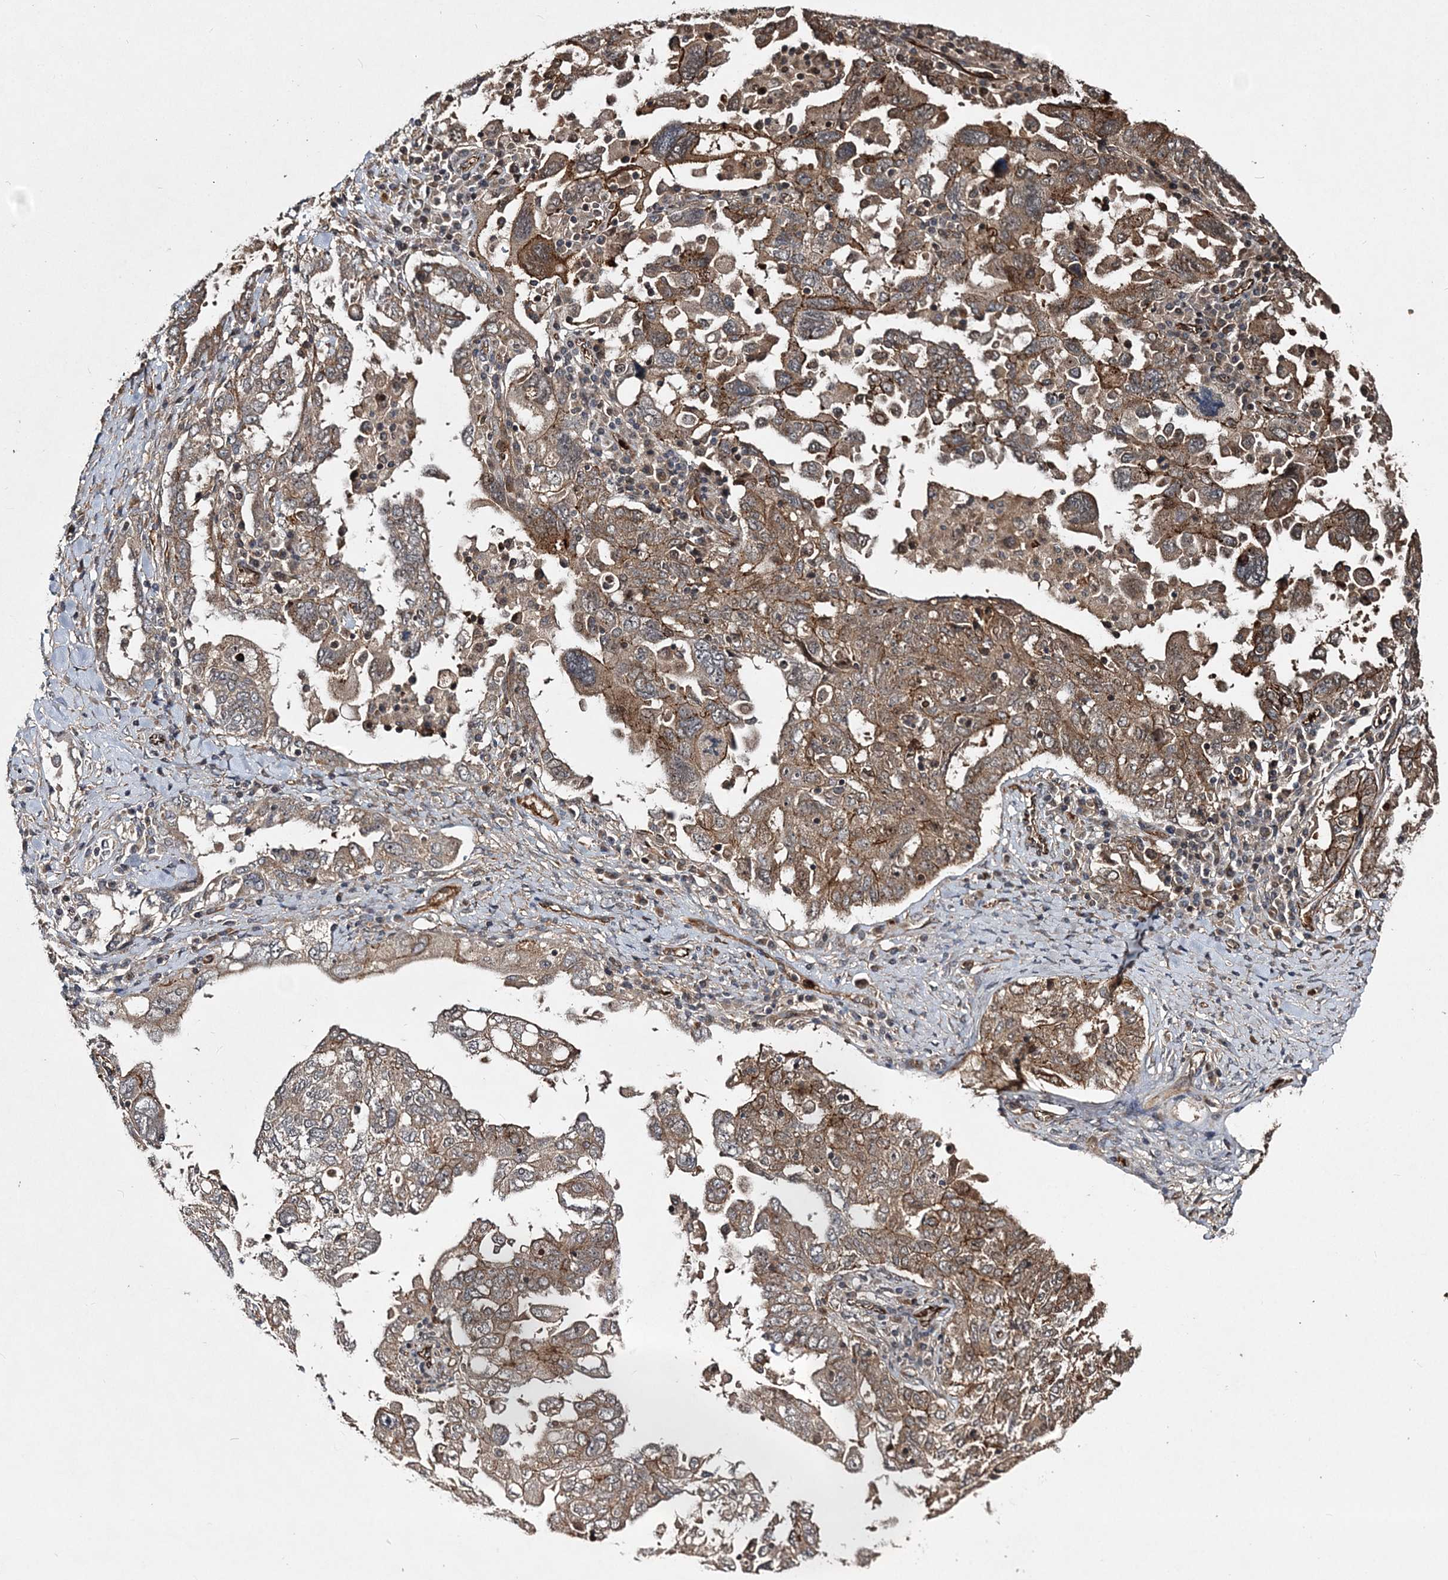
{"staining": {"intensity": "moderate", "quantity": ">75%", "location": "cytoplasmic/membranous"}, "tissue": "ovarian cancer", "cell_type": "Tumor cells", "image_type": "cancer", "snomed": [{"axis": "morphology", "description": "Carcinoma, endometroid"}, {"axis": "topography", "description": "Ovary"}], "caption": "An IHC histopathology image of tumor tissue is shown. Protein staining in brown labels moderate cytoplasmic/membranous positivity in endometroid carcinoma (ovarian) within tumor cells.", "gene": "HYCC2", "patient": {"sex": "female", "age": 62}}